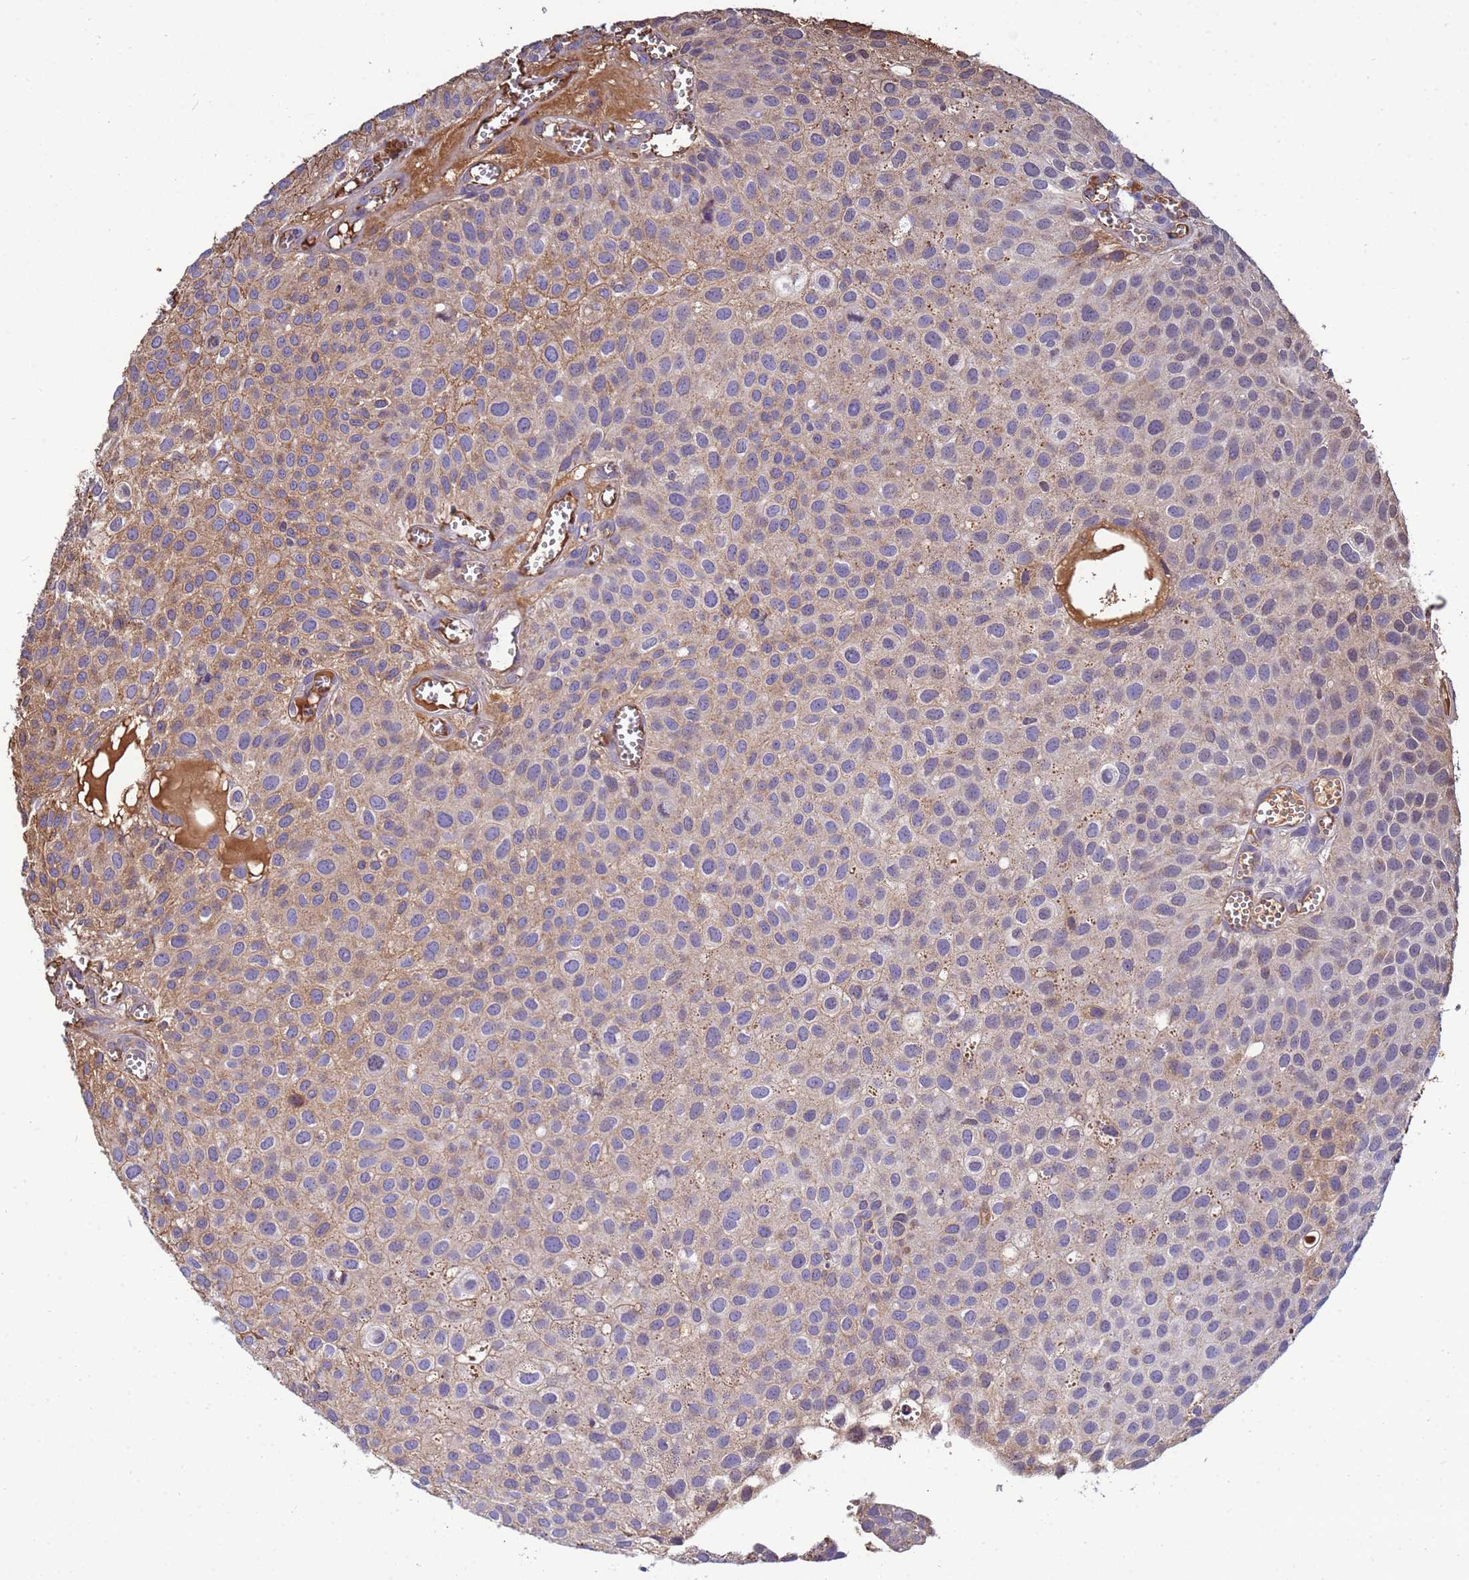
{"staining": {"intensity": "weak", "quantity": ">75%", "location": "cytoplasmic/membranous"}, "tissue": "urothelial cancer", "cell_type": "Tumor cells", "image_type": "cancer", "snomed": [{"axis": "morphology", "description": "Urothelial carcinoma, Low grade"}, {"axis": "topography", "description": "Urinary bladder"}], "caption": "The immunohistochemical stain shows weak cytoplasmic/membranous expression in tumor cells of urothelial cancer tissue.", "gene": "GLUD1", "patient": {"sex": "male", "age": 88}}